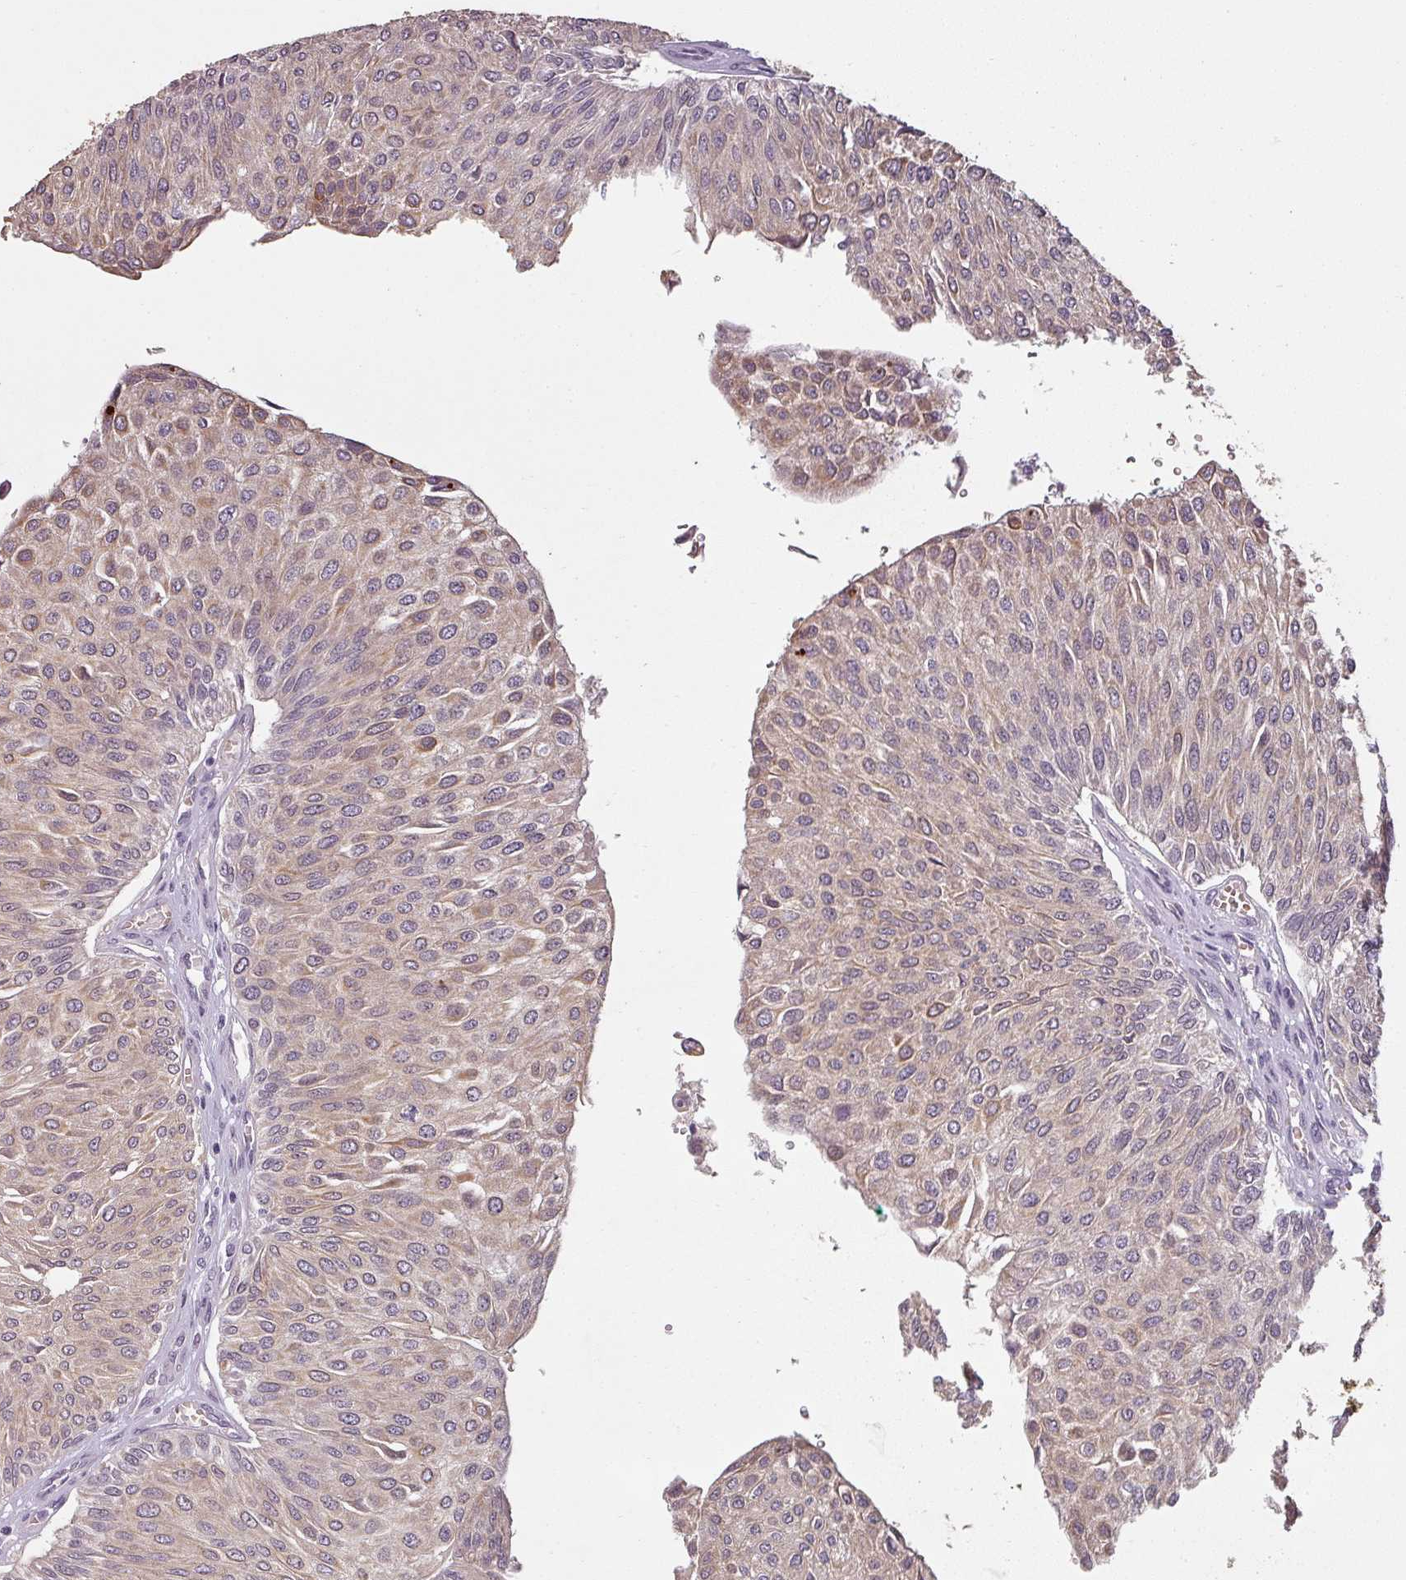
{"staining": {"intensity": "moderate", "quantity": ">75%", "location": "cytoplasmic/membranous"}, "tissue": "urothelial cancer", "cell_type": "Tumor cells", "image_type": "cancer", "snomed": [{"axis": "morphology", "description": "Urothelial carcinoma, NOS"}, {"axis": "topography", "description": "Urinary bladder"}], "caption": "Transitional cell carcinoma stained for a protein shows moderate cytoplasmic/membranous positivity in tumor cells.", "gene": "LYPLA1", "patient": {"sex": "male", "age": 67}}